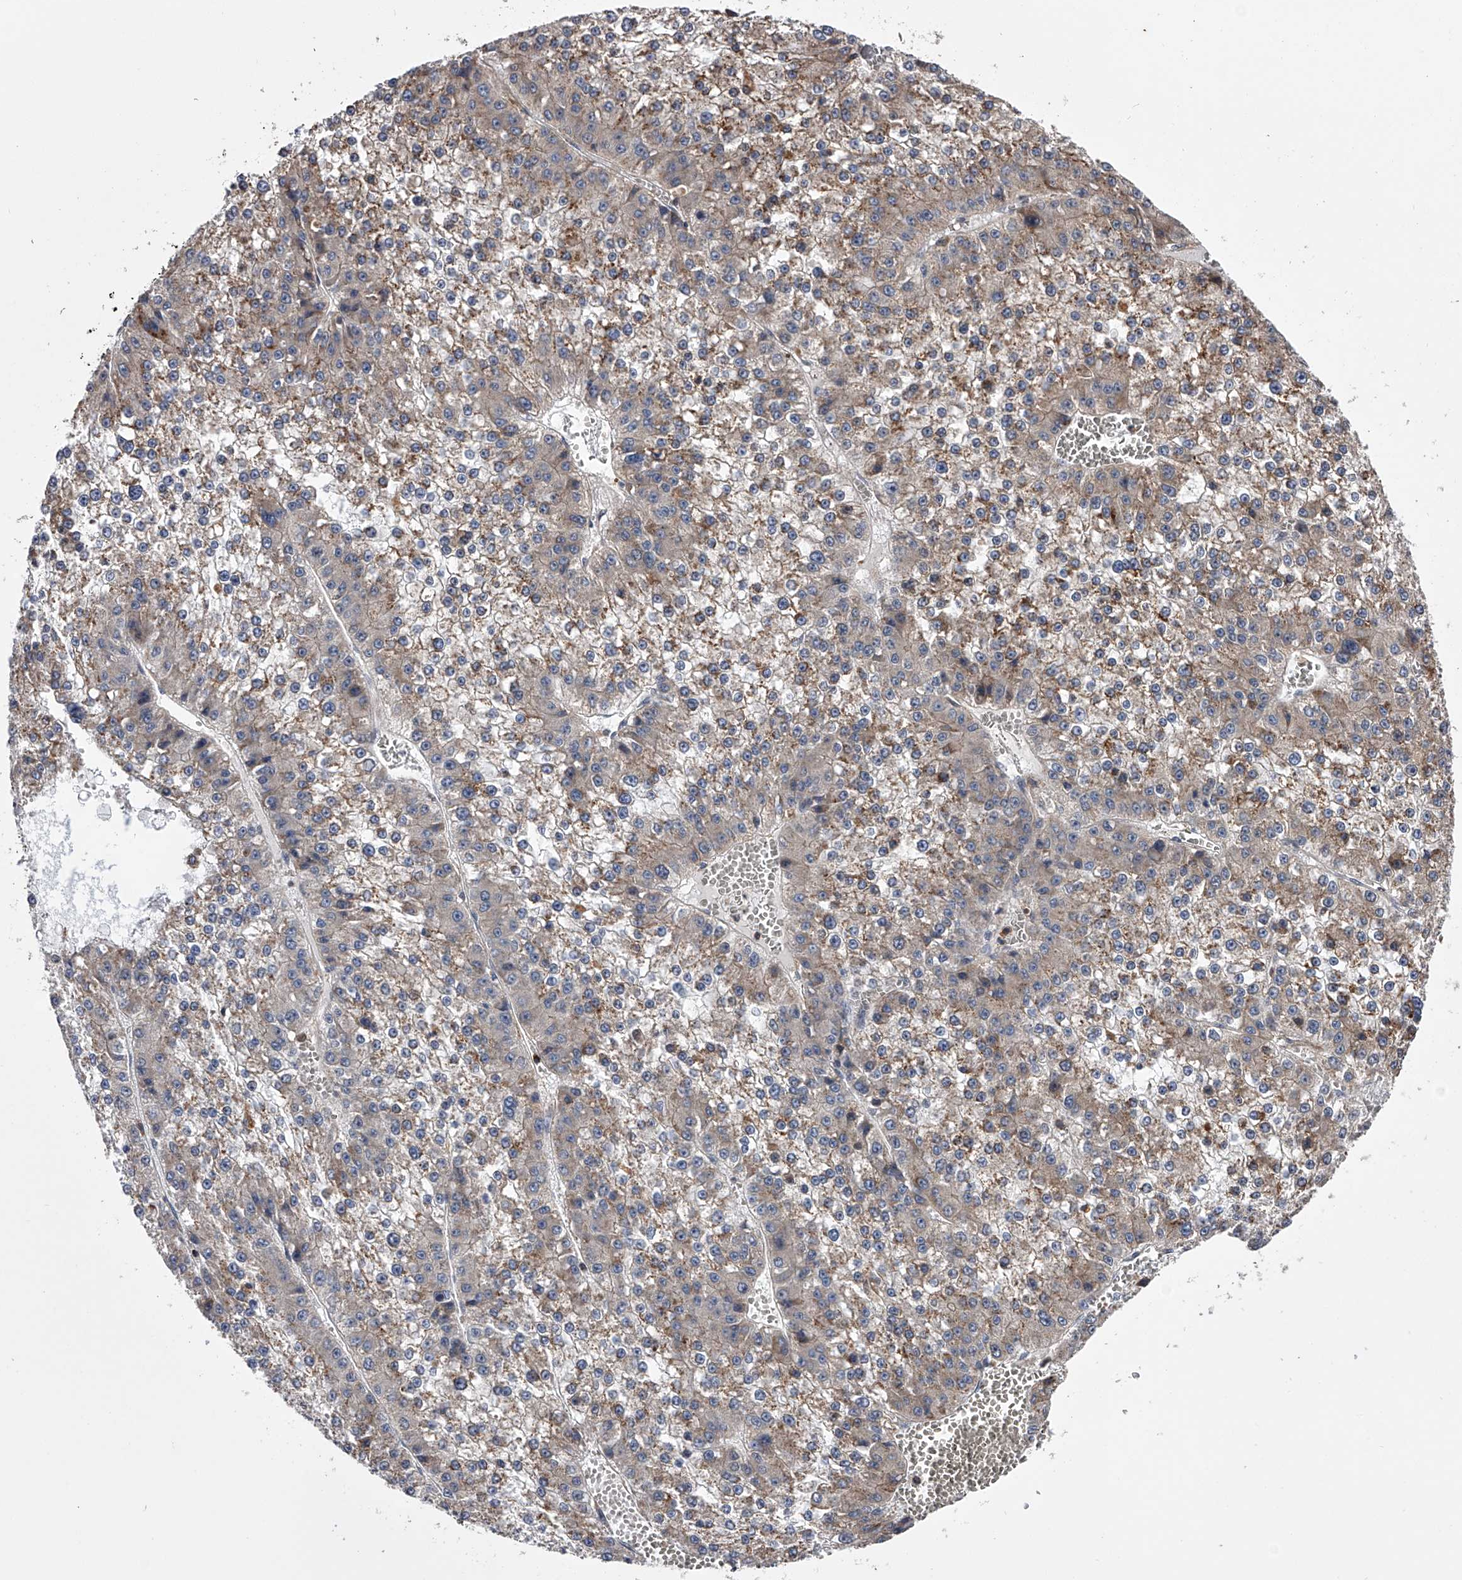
{"staining": {"intensity": "weak", "quantity": "25%-75%", "location": "cytoplasmic/membranous"}, "tissue": "liver cancer", "cell_type": "Tumor cells", "image_type": "cancer", "snomed": [{"axis": "morphology", "description": "Carcinoma, Hepatocellular, NOS"}, {"axis": "topography", "description": "Liver"}], "caption": "Immunohistochemistry image of neoplastic tissue: liver hepatocellular carcinoma stained using IHC demonstrates low levels of weak protein expression localized specifically in the cytoplasmic/membranous of tumor cells, appearing as a cytoplasmic/membranous brown color.", "gene": "PAN3", "patient": {"sex": "female", "age": 73}}